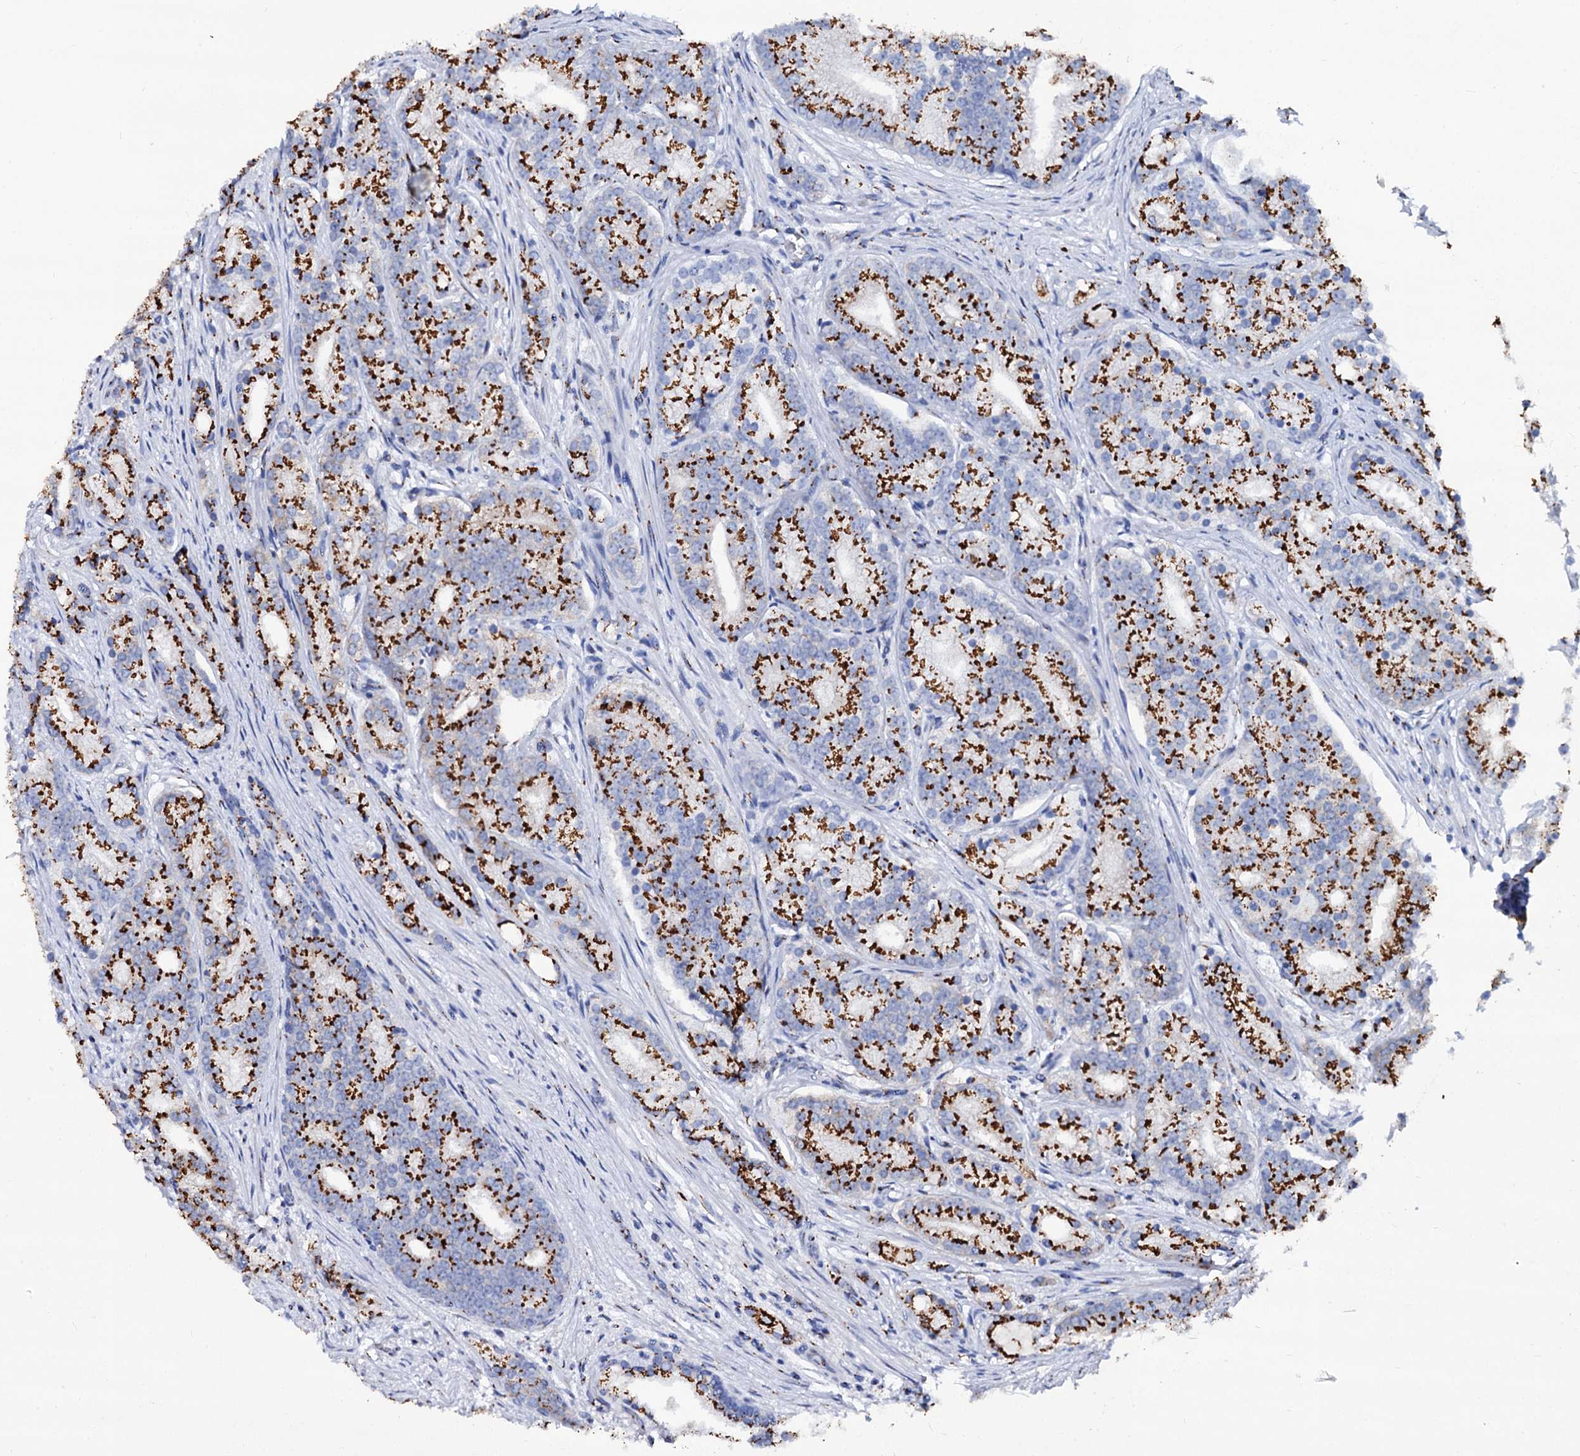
{"staining": {"intensity": "strong", "quantity": ">75%", "location": "cytoplasmic/membranous"}, "tissue": "prostate cancer", "cell_type": "Tumor cells", "image_type": "cancer", "snomed": [{"axis": "morphology", "description": "Adenocarcinoma, Low grade"}, {"axis": "topography", "description": "Prostate"}], "caption": "Prostate cancer stained for a protein (brown) displays strong cytoplasmic/membranous positive staining in approximately >75% of tumor cells.", "gene": "TM9SF3", "patient": {"sex": "male", "age": 71}}